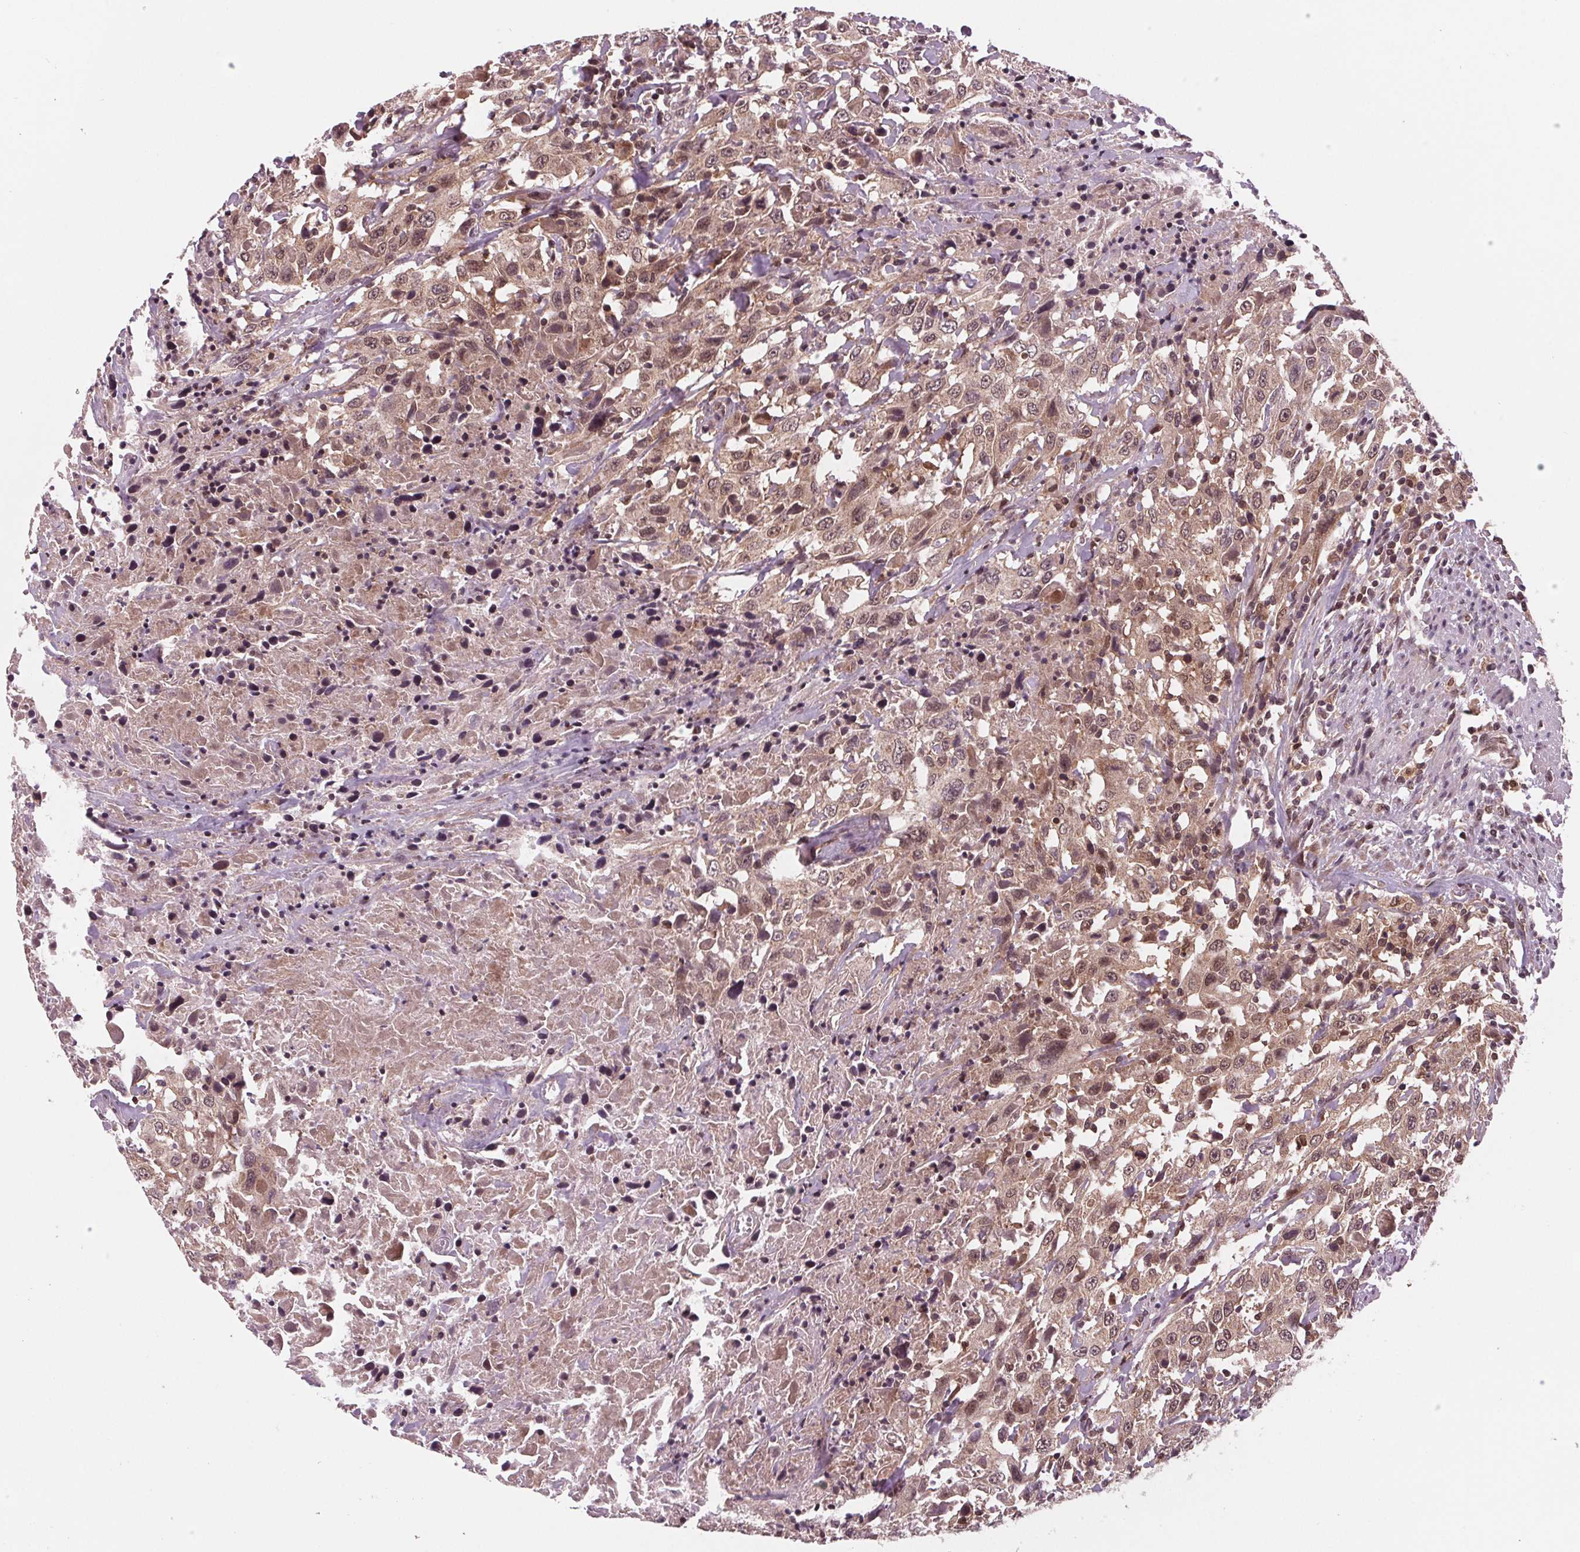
{"staining": {"intensity": "weak", "quantity": ">75%", "location": "cytoplasmic/membranous,nuclear"}, "tissue": "urothelial cancer", "cell_type": "Tumor cells", "image_type": "cancer", "snomed": [{"axis": "morphology", "description": "Urothelial carcinoma, High grade"}, {"axis": "topography", "description": "Urinary bladder"}], "caption": "Urothelial cancer stained with a protein marker reveals weak staining in tumor cells.", "gene": "STAT3", "patient": {"sex": "male", "age": 61}}